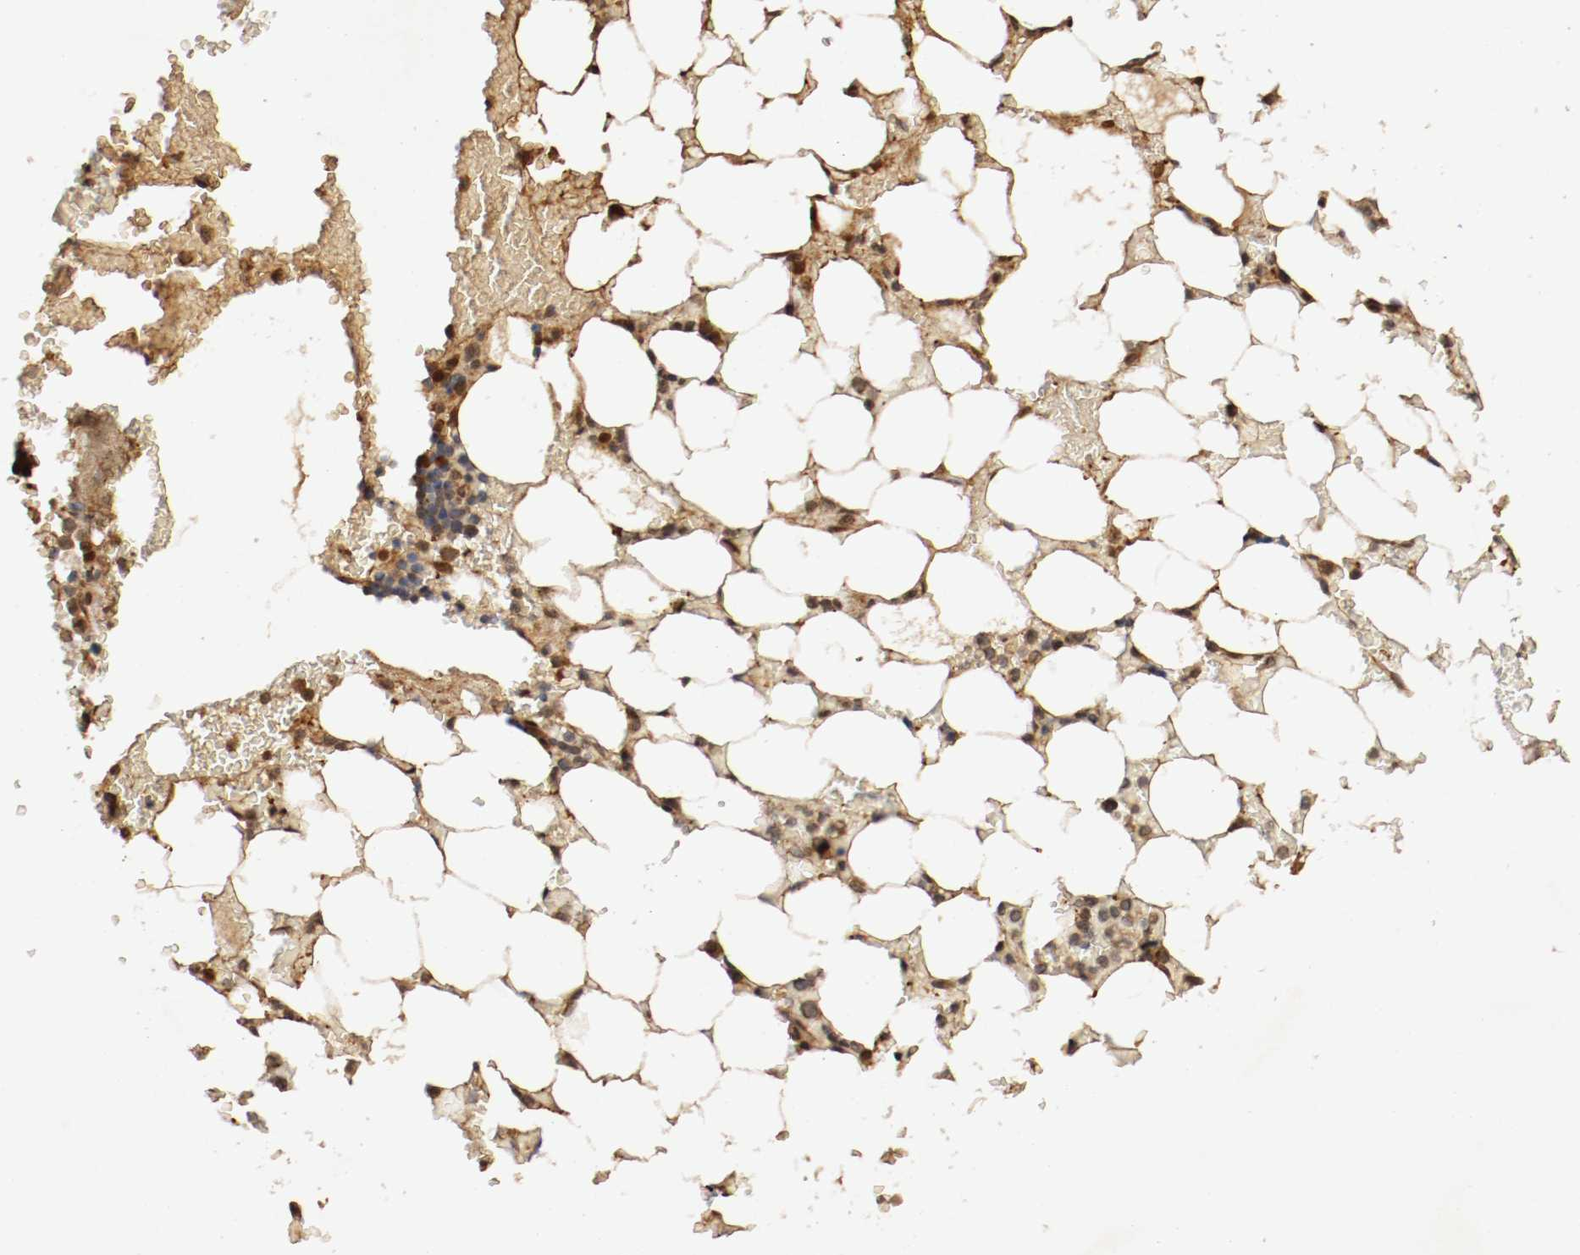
{"staining": {"intensity": "moderate", "quantity": "25%-75%", "location": "cytoplasmic/membranous,nuclear"}, "tissue": "bone marrow", "cell_type": "Hematopoietic cells", "image_type": "normal", "snomed": [{"axis": "morphology", "description": "Normal tissue, NOS"}, {"axis": "topography", "description": "Bone marrow"}], "caption": "Protein staining demonstrates moderate cytoplasmic/membranous,nuclear staining in approximately 25%-75% of hematopoietic cells in unremarkable bone marrow.", "gene": "TNFRSF1B", "patient": {"sex": "female", "age": 73}}